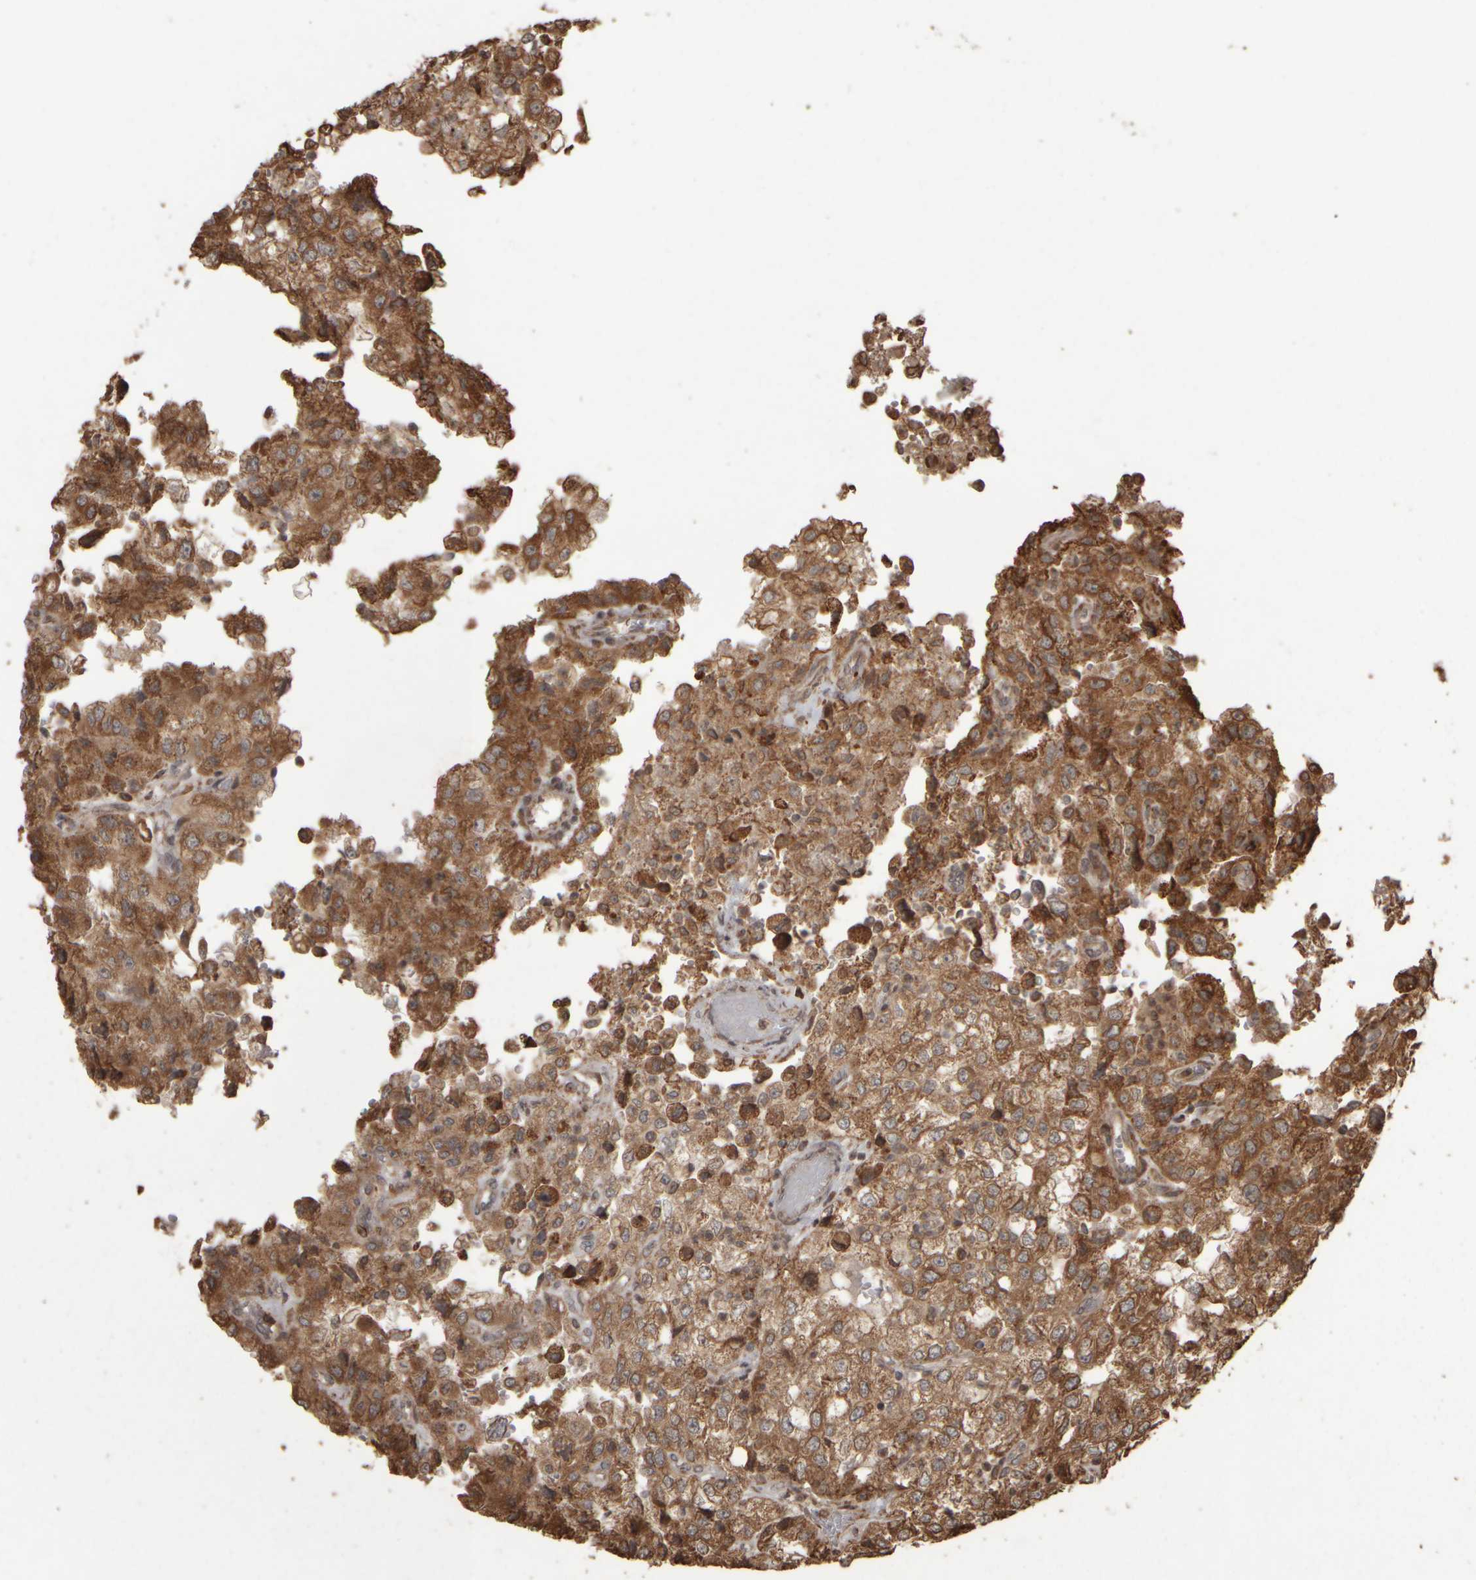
{"staining": {"intensity": "moderate", "quantity": ">75%", "location": "cytoplasmic/membranous"}, "tissue": "renal cancer", "cell_type": "Tumor cells", "image_type": "cancer", "snomed": [{"axis": "morphology", "description": "Adenocarcinoma, NOS"}, {"axis": "topography", "description": "Kidney"}], "caption": "Renal cancer (adenocarcinoma) was stained to show a protein in brown. There is medium levels of moderate cytoplasmic/membranous staining in about >75% of tumor cells.", "gene": "AGBL3", "patient": {"sex": "female", "age": 54}}